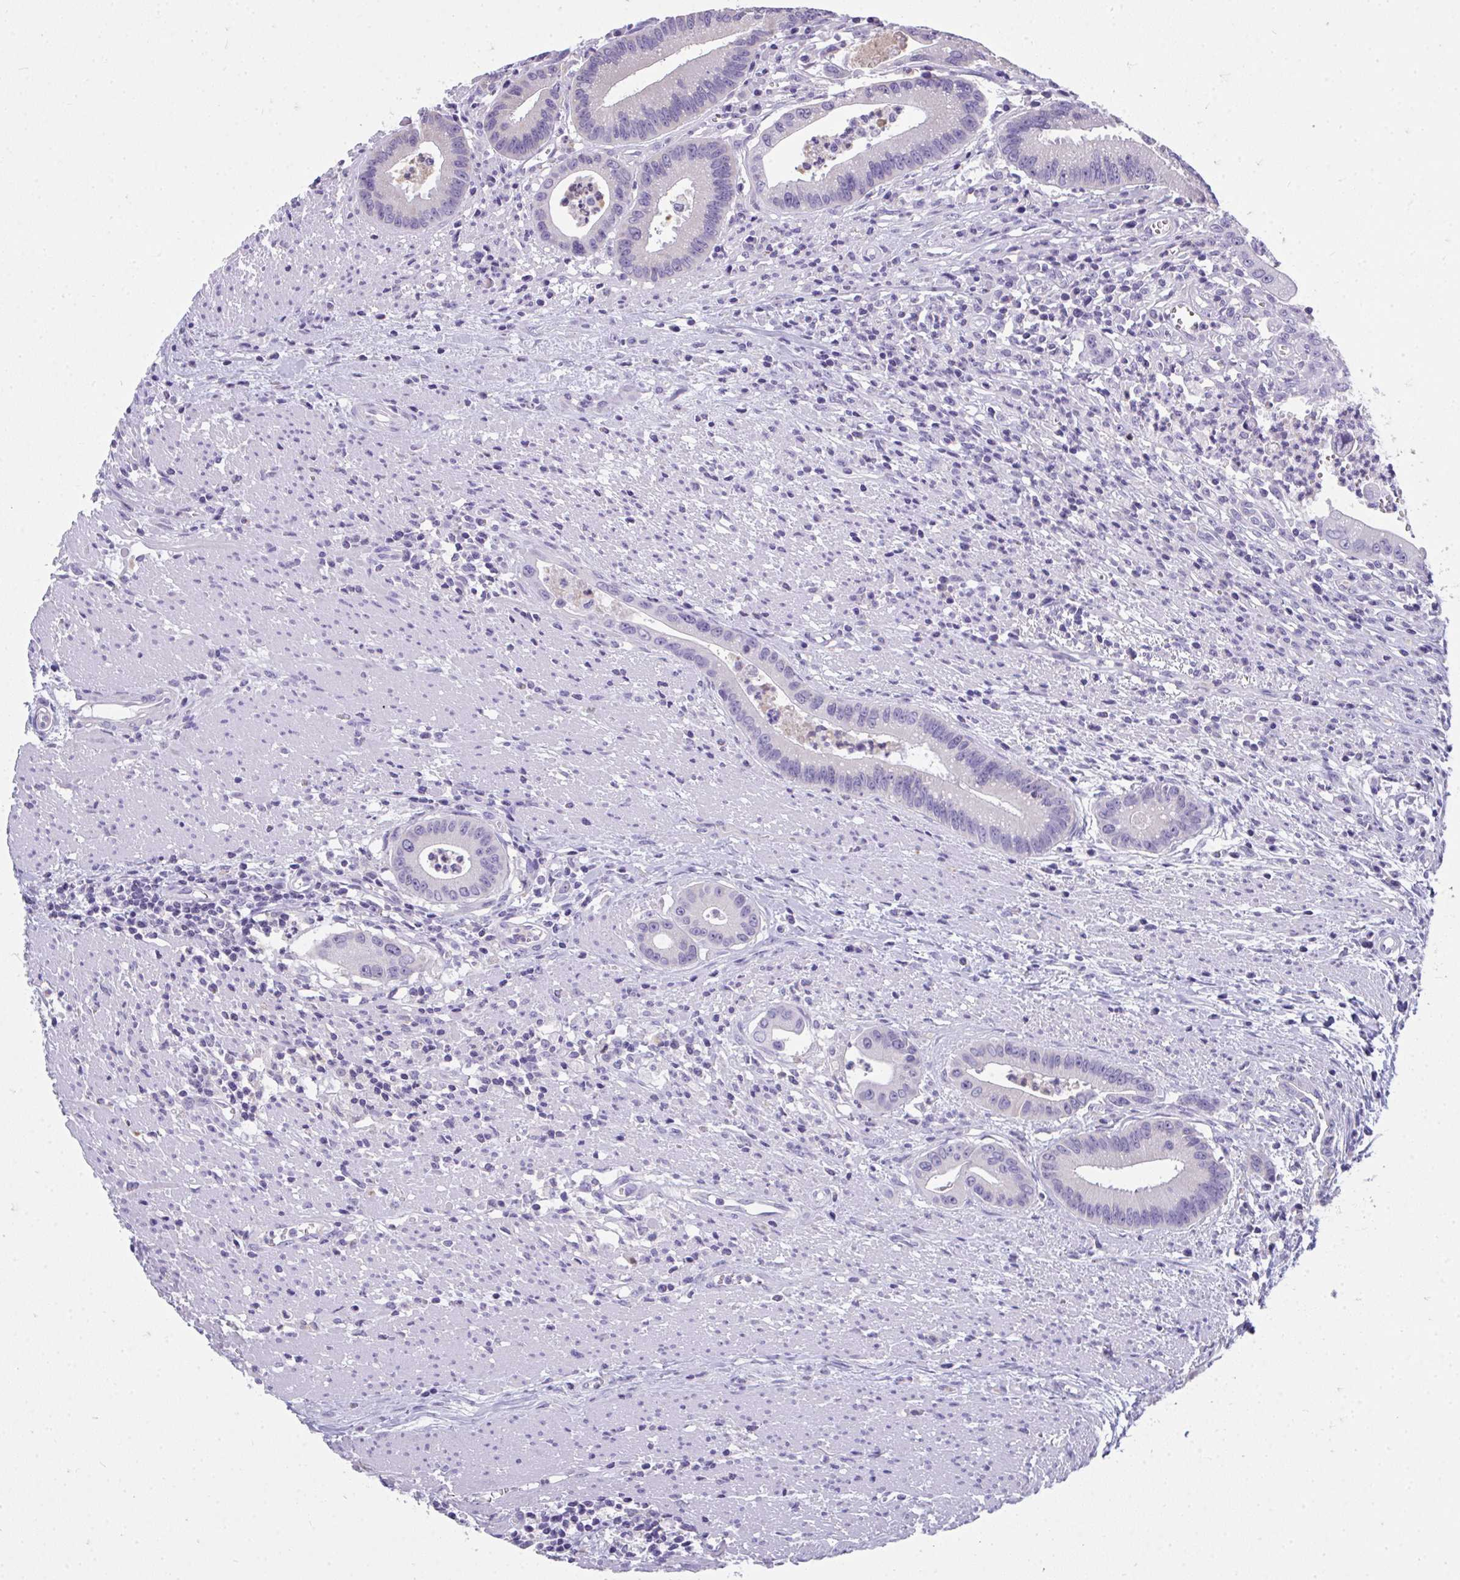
{"staining": {"intensity": "negative", "quantity": "none", "location": "none"}, "tissue": "colorectal cancer", "cell_type": "Tumor cells", "image_type": "cancer", "snomed": [{"axis": "morphology", "description": "Adenocarcinoma, NOS"}, {"axis": "topography", "description": "Rectum"}], "caption": "Tumor cells are negative for brown protein staining in colorectal adenocarcinoma.", "gene": "COA5", "patient": {"sex": "female", "age": 81}}